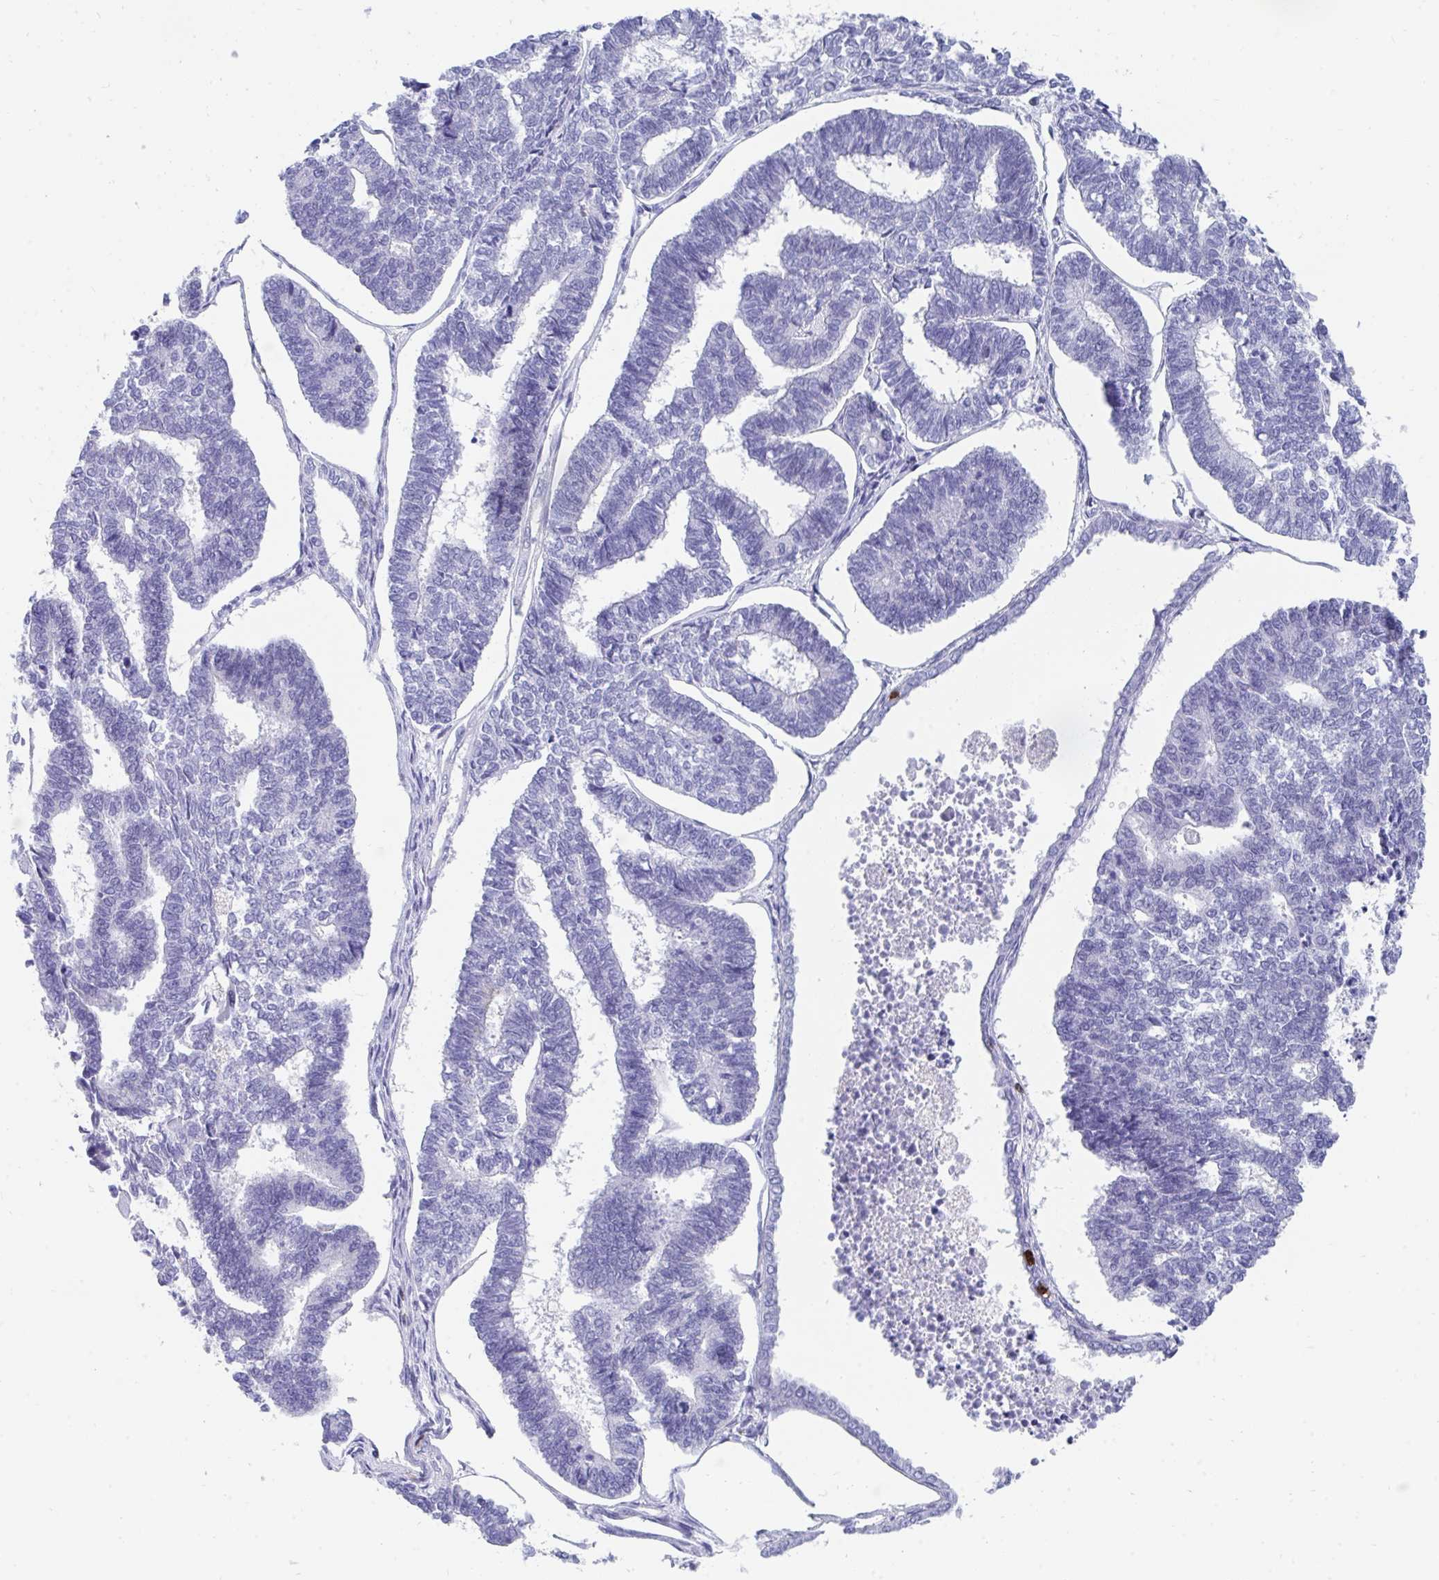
{"staining": {"intensity": "negative", "quantity": "none", "location": "none"}, "tissue": "endometrial cancer", "cell_type": "Tumor cells", "image_type": "cancer", "snomed": [{"axis": "morphology", "description": "Adenocarcinoma, NOS"}, {"axis": "topography", "description": "Endometrium"}], "caption": "Immunohistochemistry photomicrograph of endometrial adenocarcinoma stained for a protein (brown), which demonstrates no positivity in tumor cells. (Brightfield microscopy of DAB IHC at high magnification).", "gene": "CD7", "patient": {"sex": "female", "age": 70}}